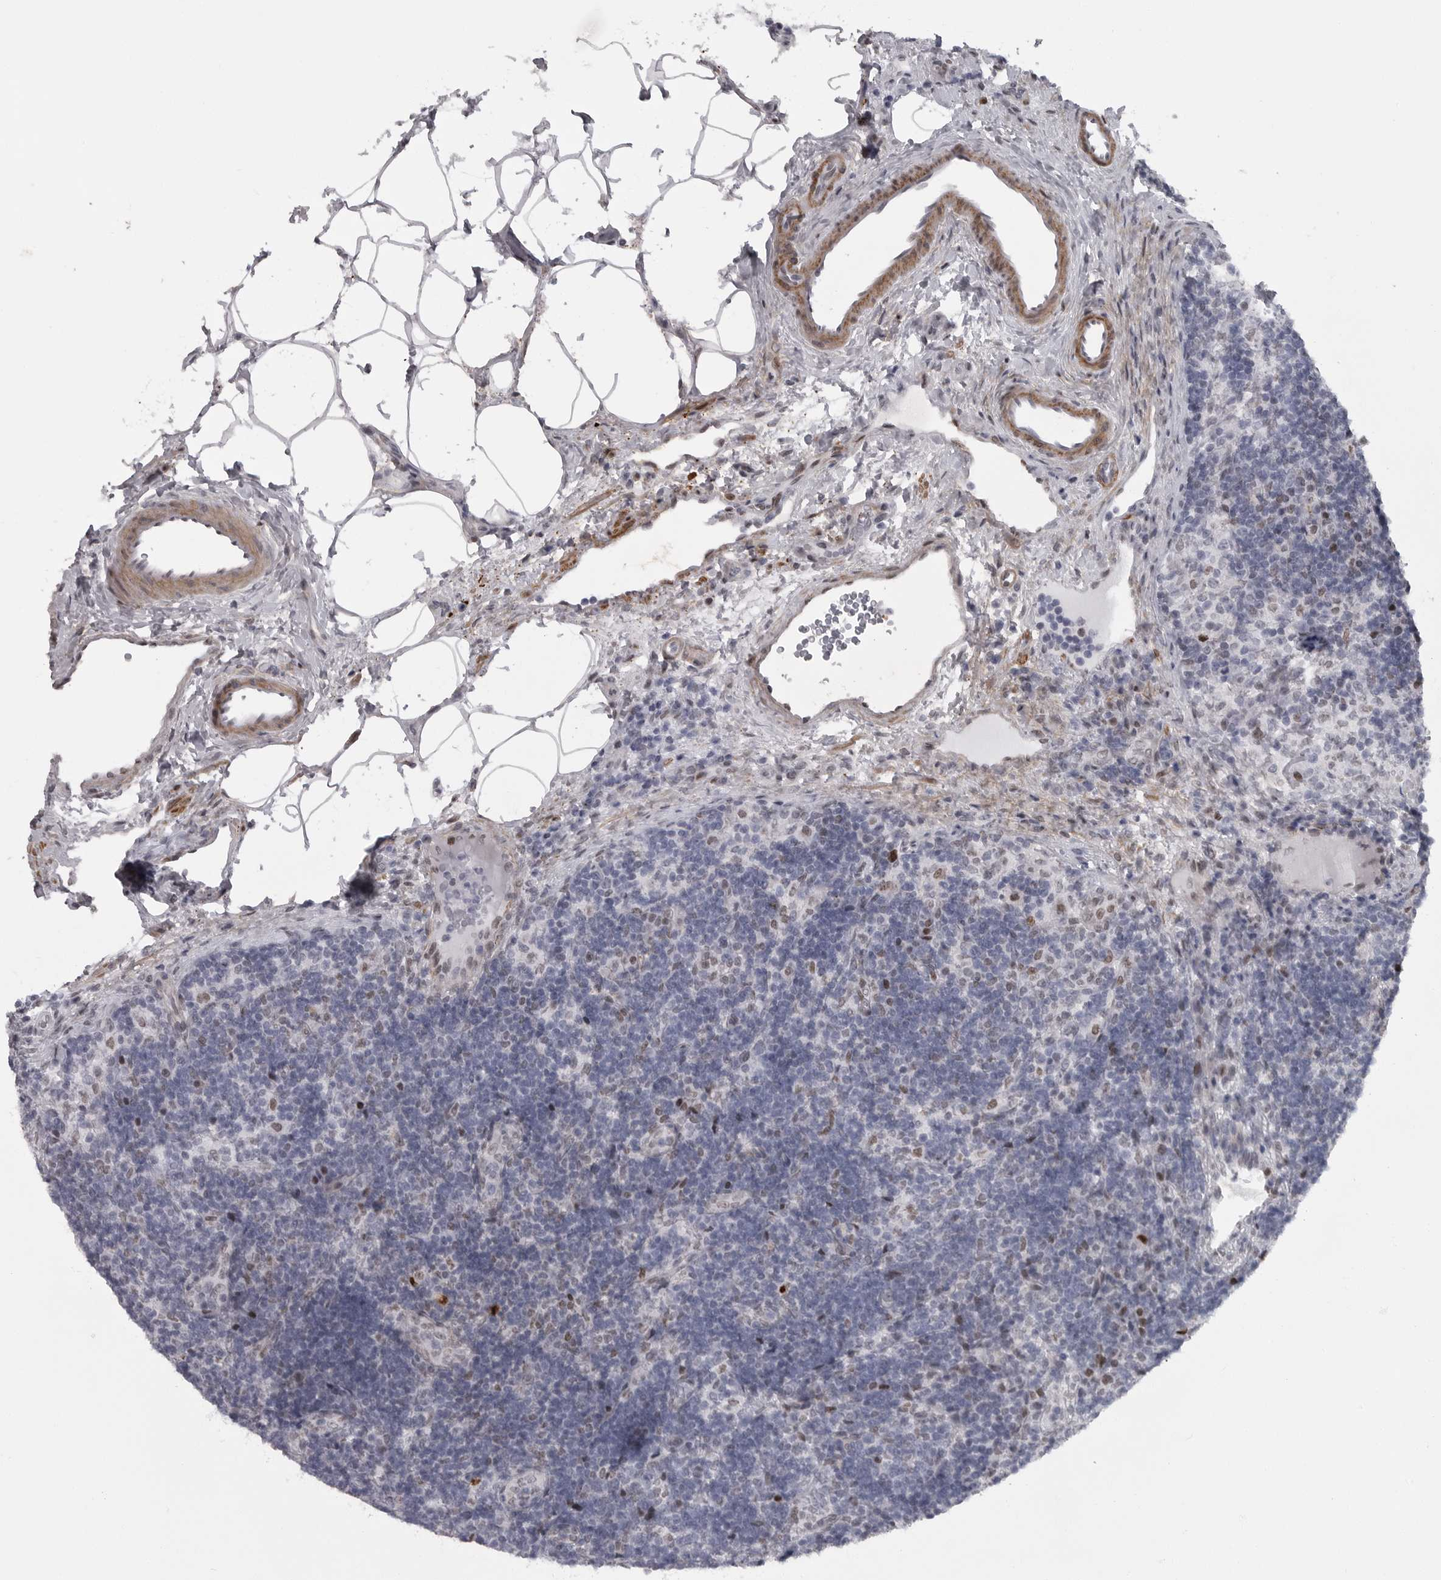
{"staining": {"intensity": "moderate", "quantity": "<25%", "location": "nuclear"}, "tissue": "lymph node", "cell_type": "Germinal center cells", "image_type": "normal", "snomed": [{"axis": "morphology", "description": "Normal tissue, NOS"}, {"axis": "topography", "description": "Lymph node"}], "caption": "This is a histology image of immunohistochemistry staining of normal lymph node, which shows moderate expression in the nuclear of germinal center cells.", "gene": "HMGN3", "patient": {"sex": "female", "age": 22}}